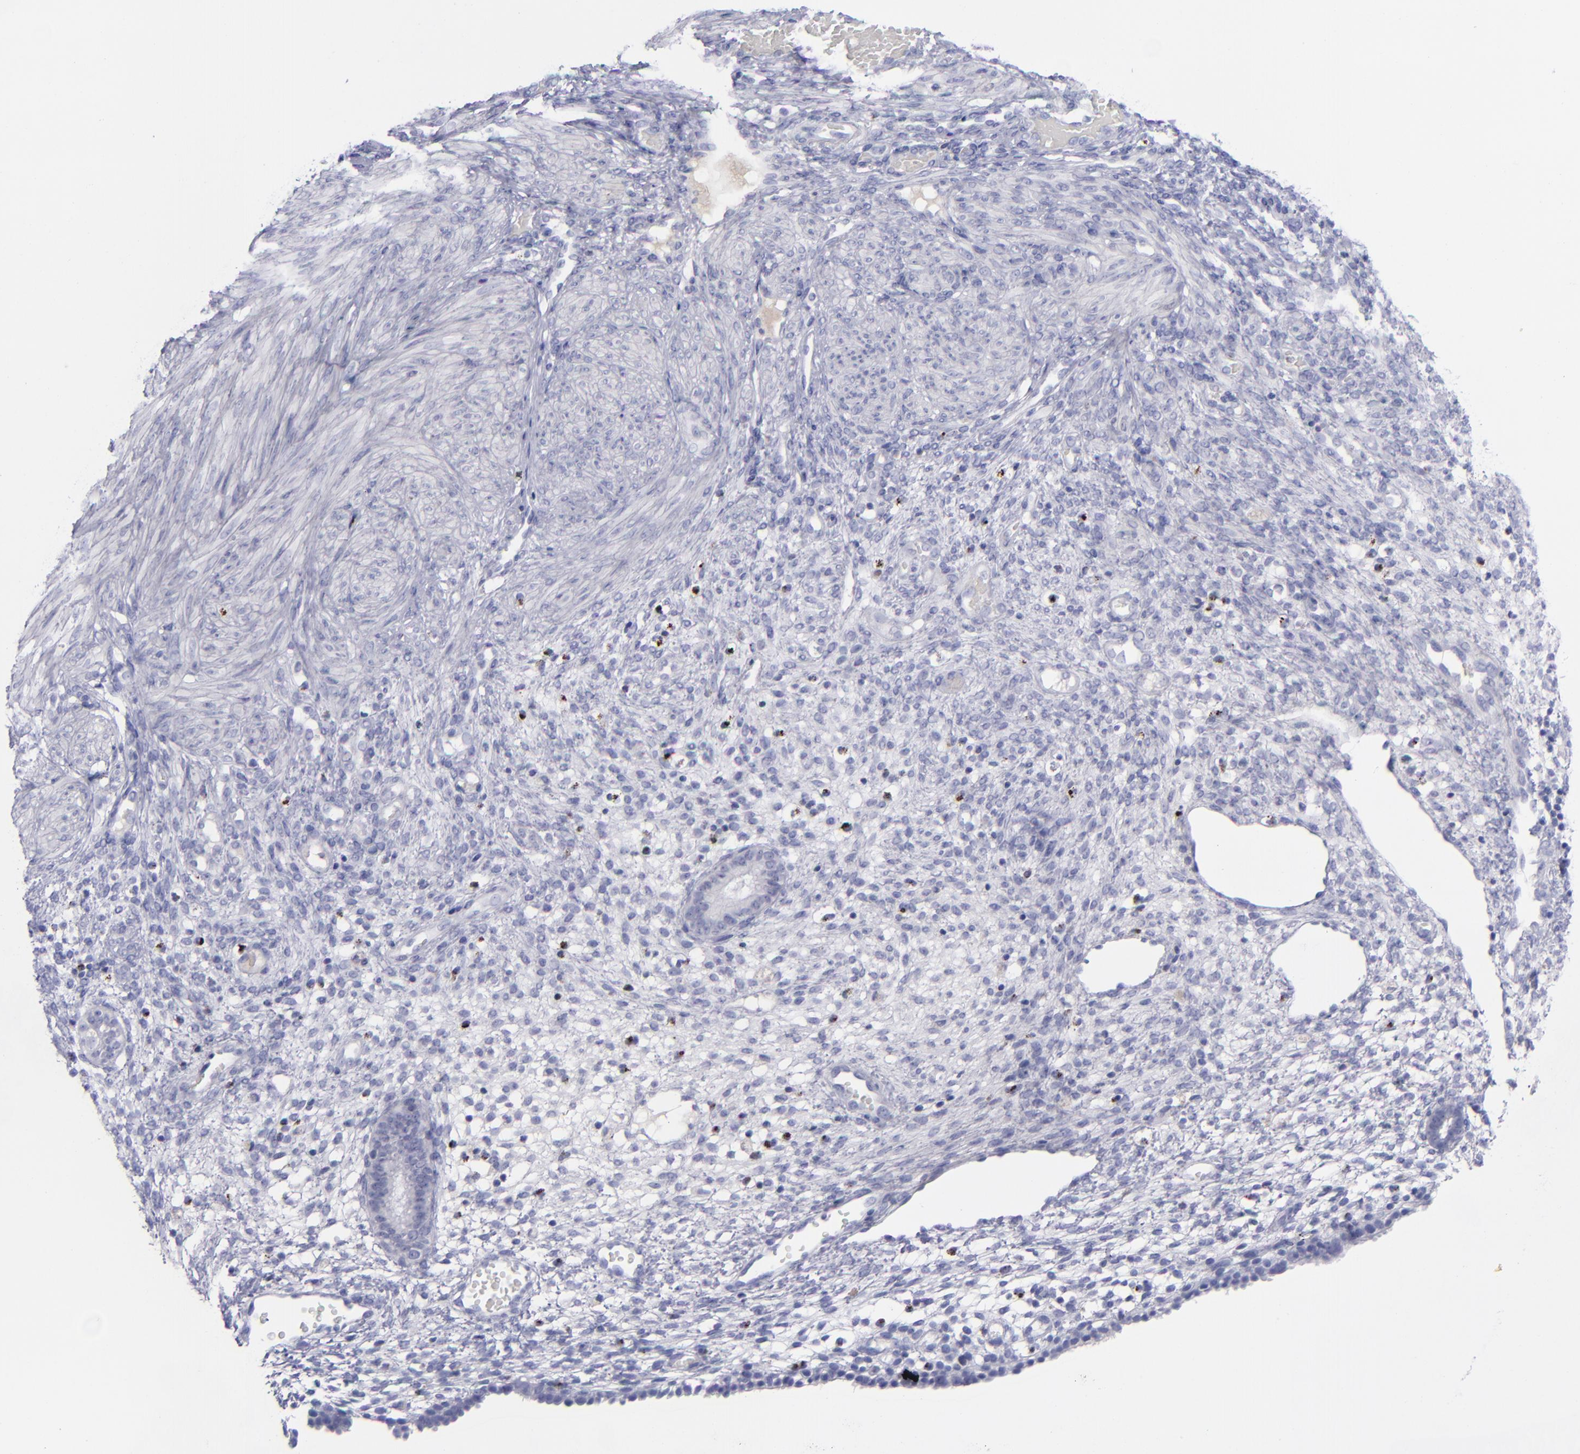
{"staining": {"intensity": "moderate", "quantity": "<25%", "location": "cytoplasmic/membranous"}, "tissue": "endometrium", "cell_type": "Cells in endometrial stroma", "image_type": "normal", "snomed": [{"axis": "morphology", "description": "Normal tissue, NOS"}, {"axis": "topography", "description": "Endometrium"}], "caption": "Endometrium stained with IHC reveals moderate cytoplasmic/membranous positivity in about <25% of cells in endometrial stroma.", "gene": "AURKA", "patient": {"sex": "female", "age": 72}}